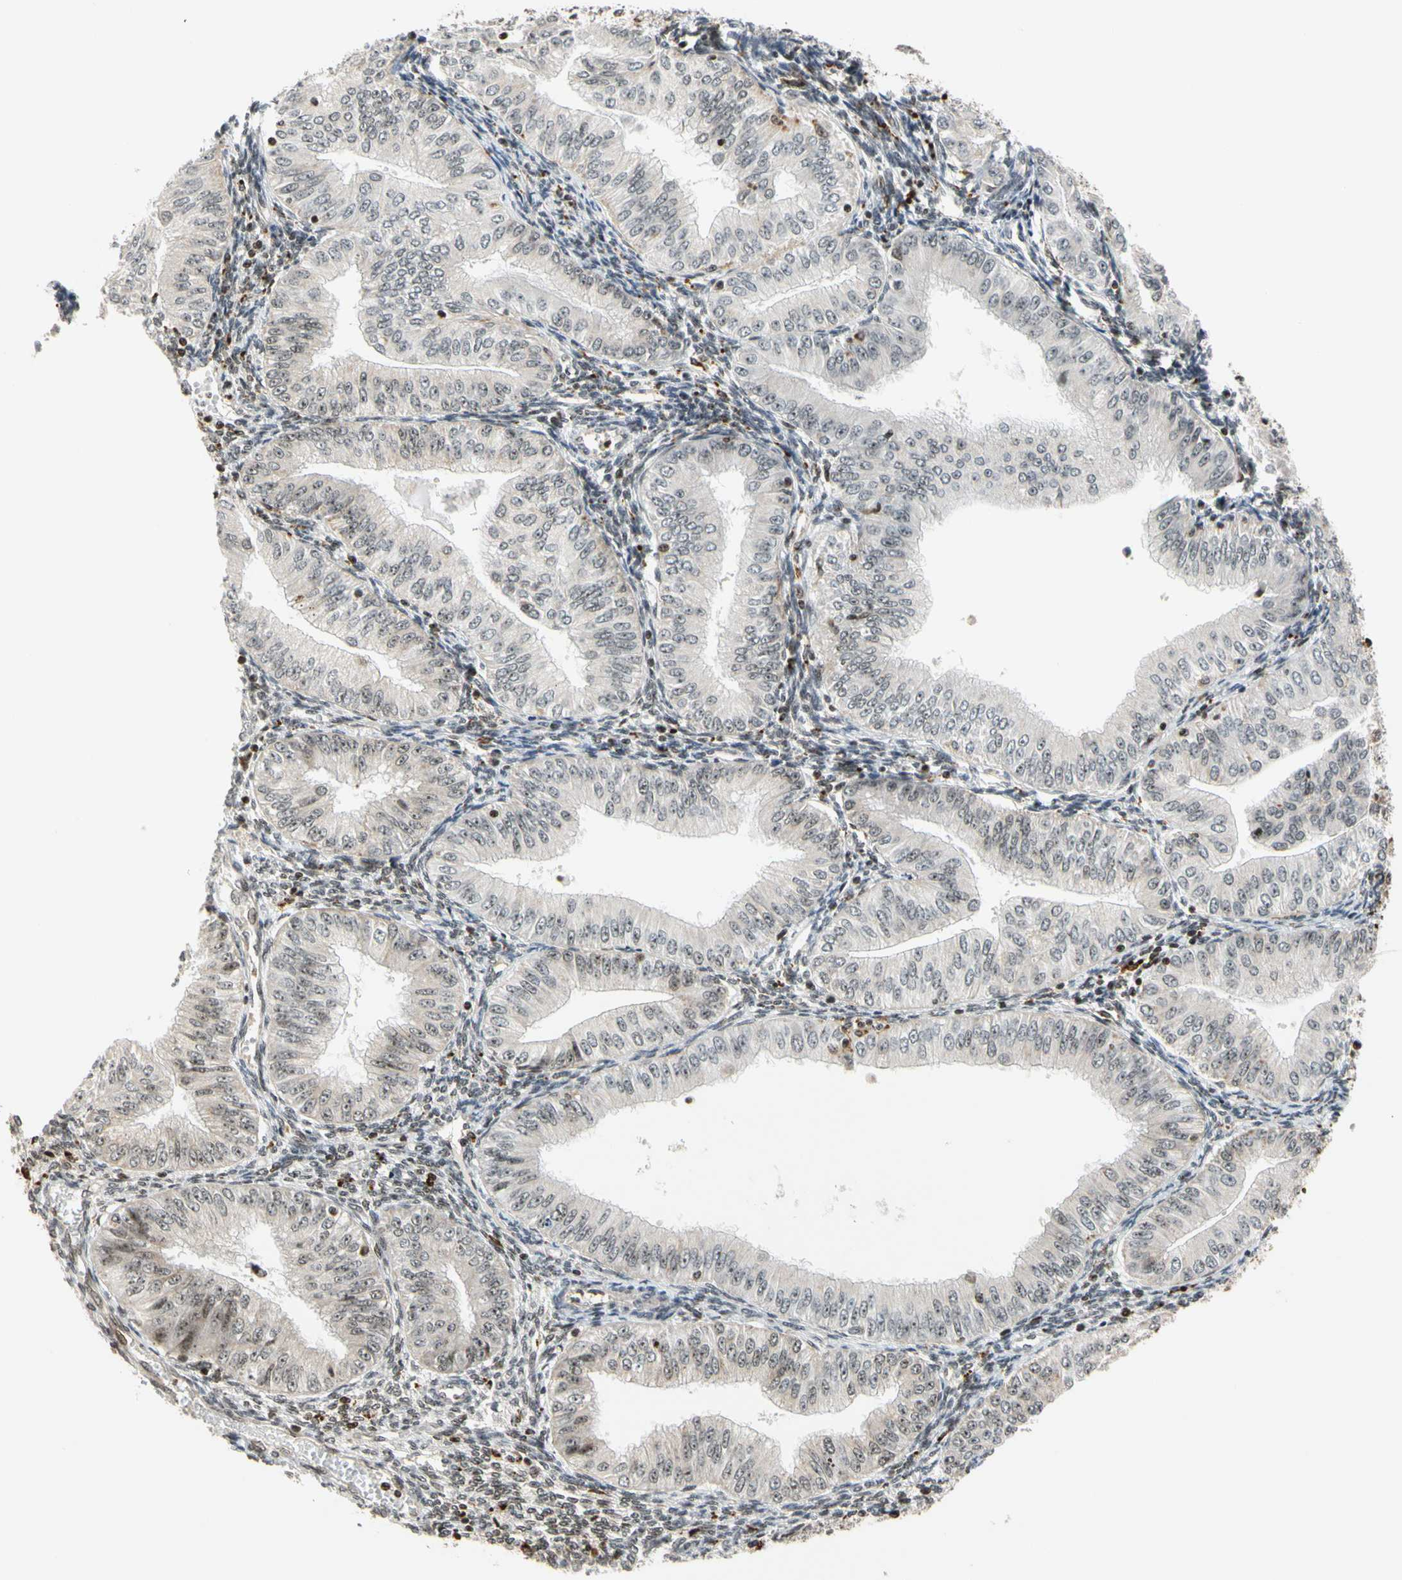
{"staining": {"intensity": "negative", "quantity": "none", "location": "none"}, "tissue": "endometrial cancer", "cell_type": "Tumor cells", "image_type": "cancer", "snomed": [{"axis": "morphology", "description": "Normal tissue, NOS"}, {"axis": "morphology", "description": "Adenocarcinoma, NOS"}, {"axis": "topography", "description": "Endometrium"}], "caption": "A high-resolution image shows immunohistochemistry (IHC) staining of endometrial cancer, which demonstrates no significant positivity in tumor cells.", "gene": "CDK7", "patient": {"sex": "female", "age": 53}}